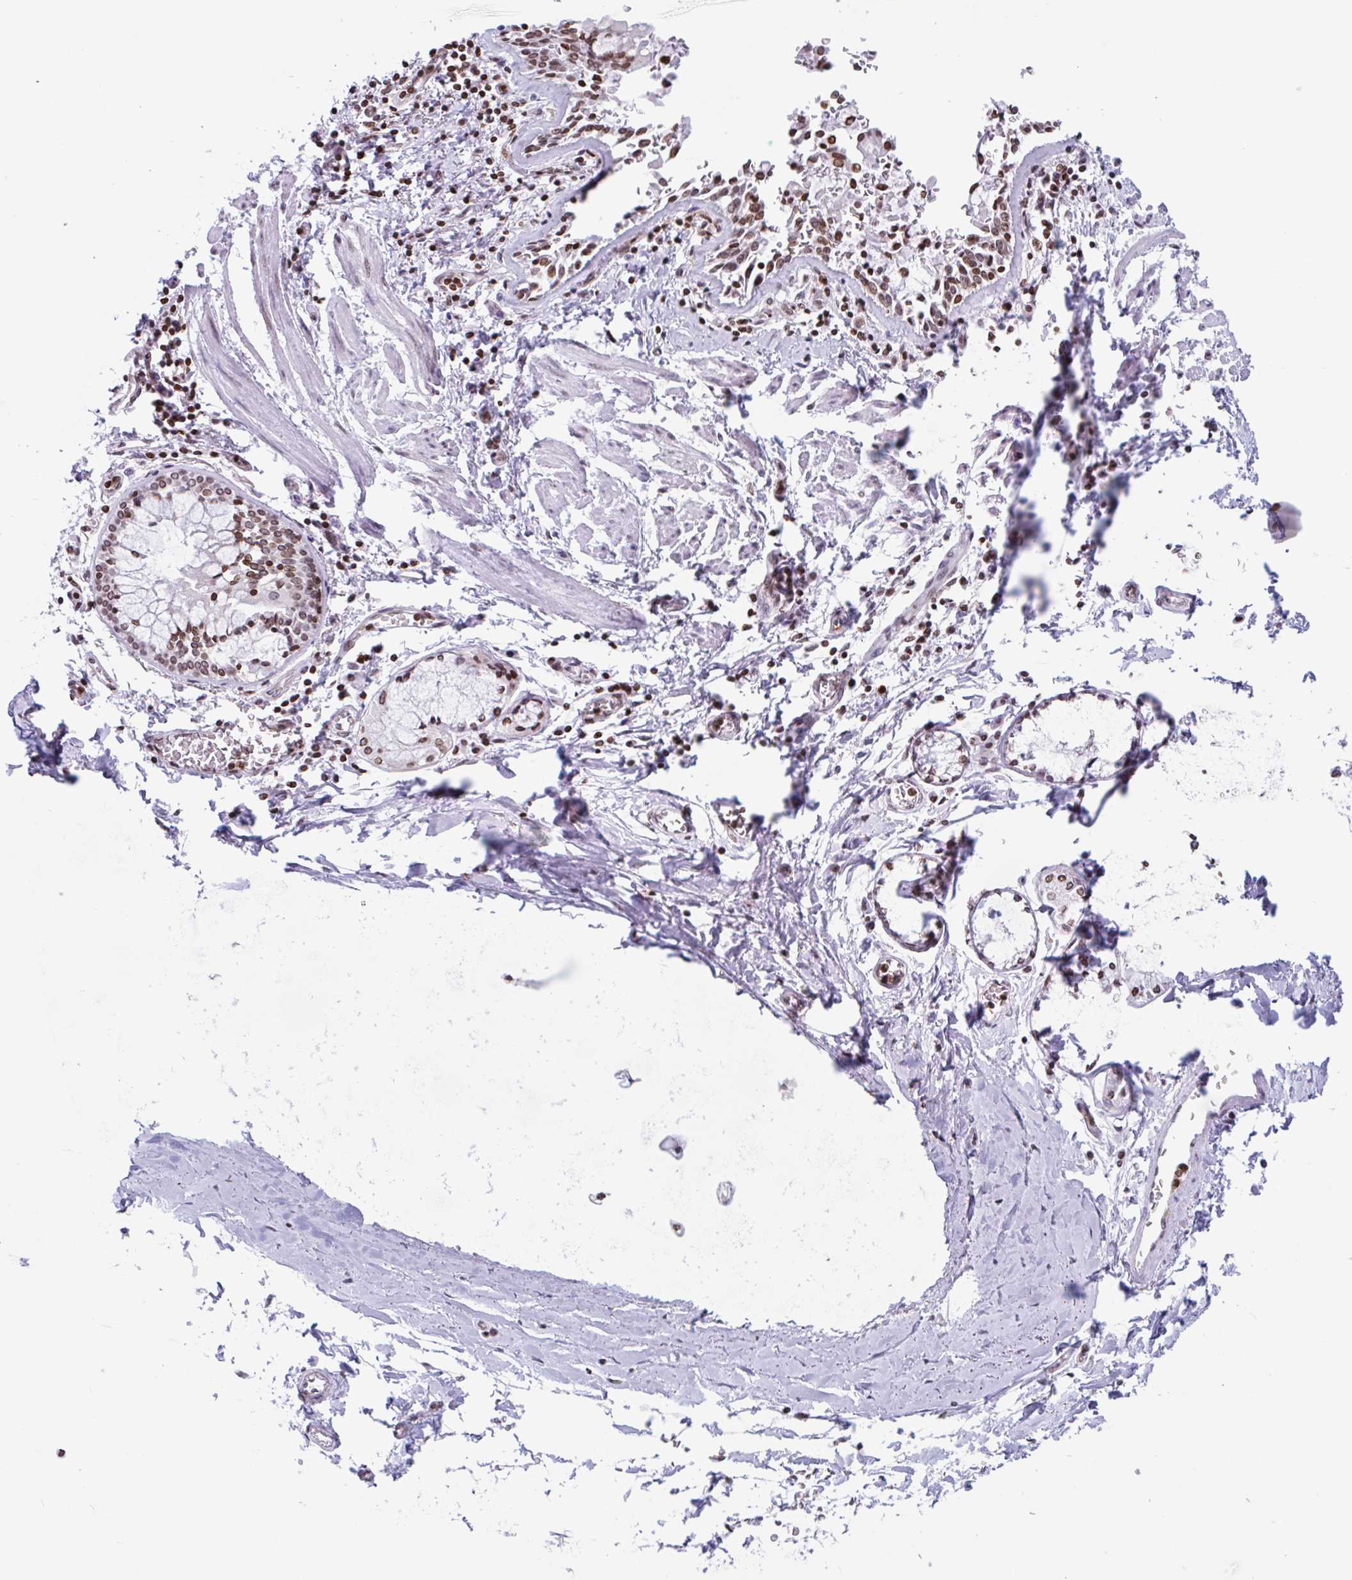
{"staining": {"intensity": "negative", "quantity": "none", "location": "none"}, "tissue": "soft tissue", "cell_type": "Fibroblasts", "image_type": "normal", "snomed": [{"axis": "morphology", "description": "Normal tissue, NOS"}, {"axis": "morphology", "description": "Degeneration, NOS"}, {"axis": "topography", "description": "Cartilage tissue"}, {"axis": "topography", "description": "Lung"}], "caption": "IHC micrograph of unremarkable soft tissue: soft tissue stained with DAB (3,3'-diaminobenzidine) displays no significant protein expression in fibroblasts.", "gene": "NOL6", "patient": {"sex": "female", "age": 61}}